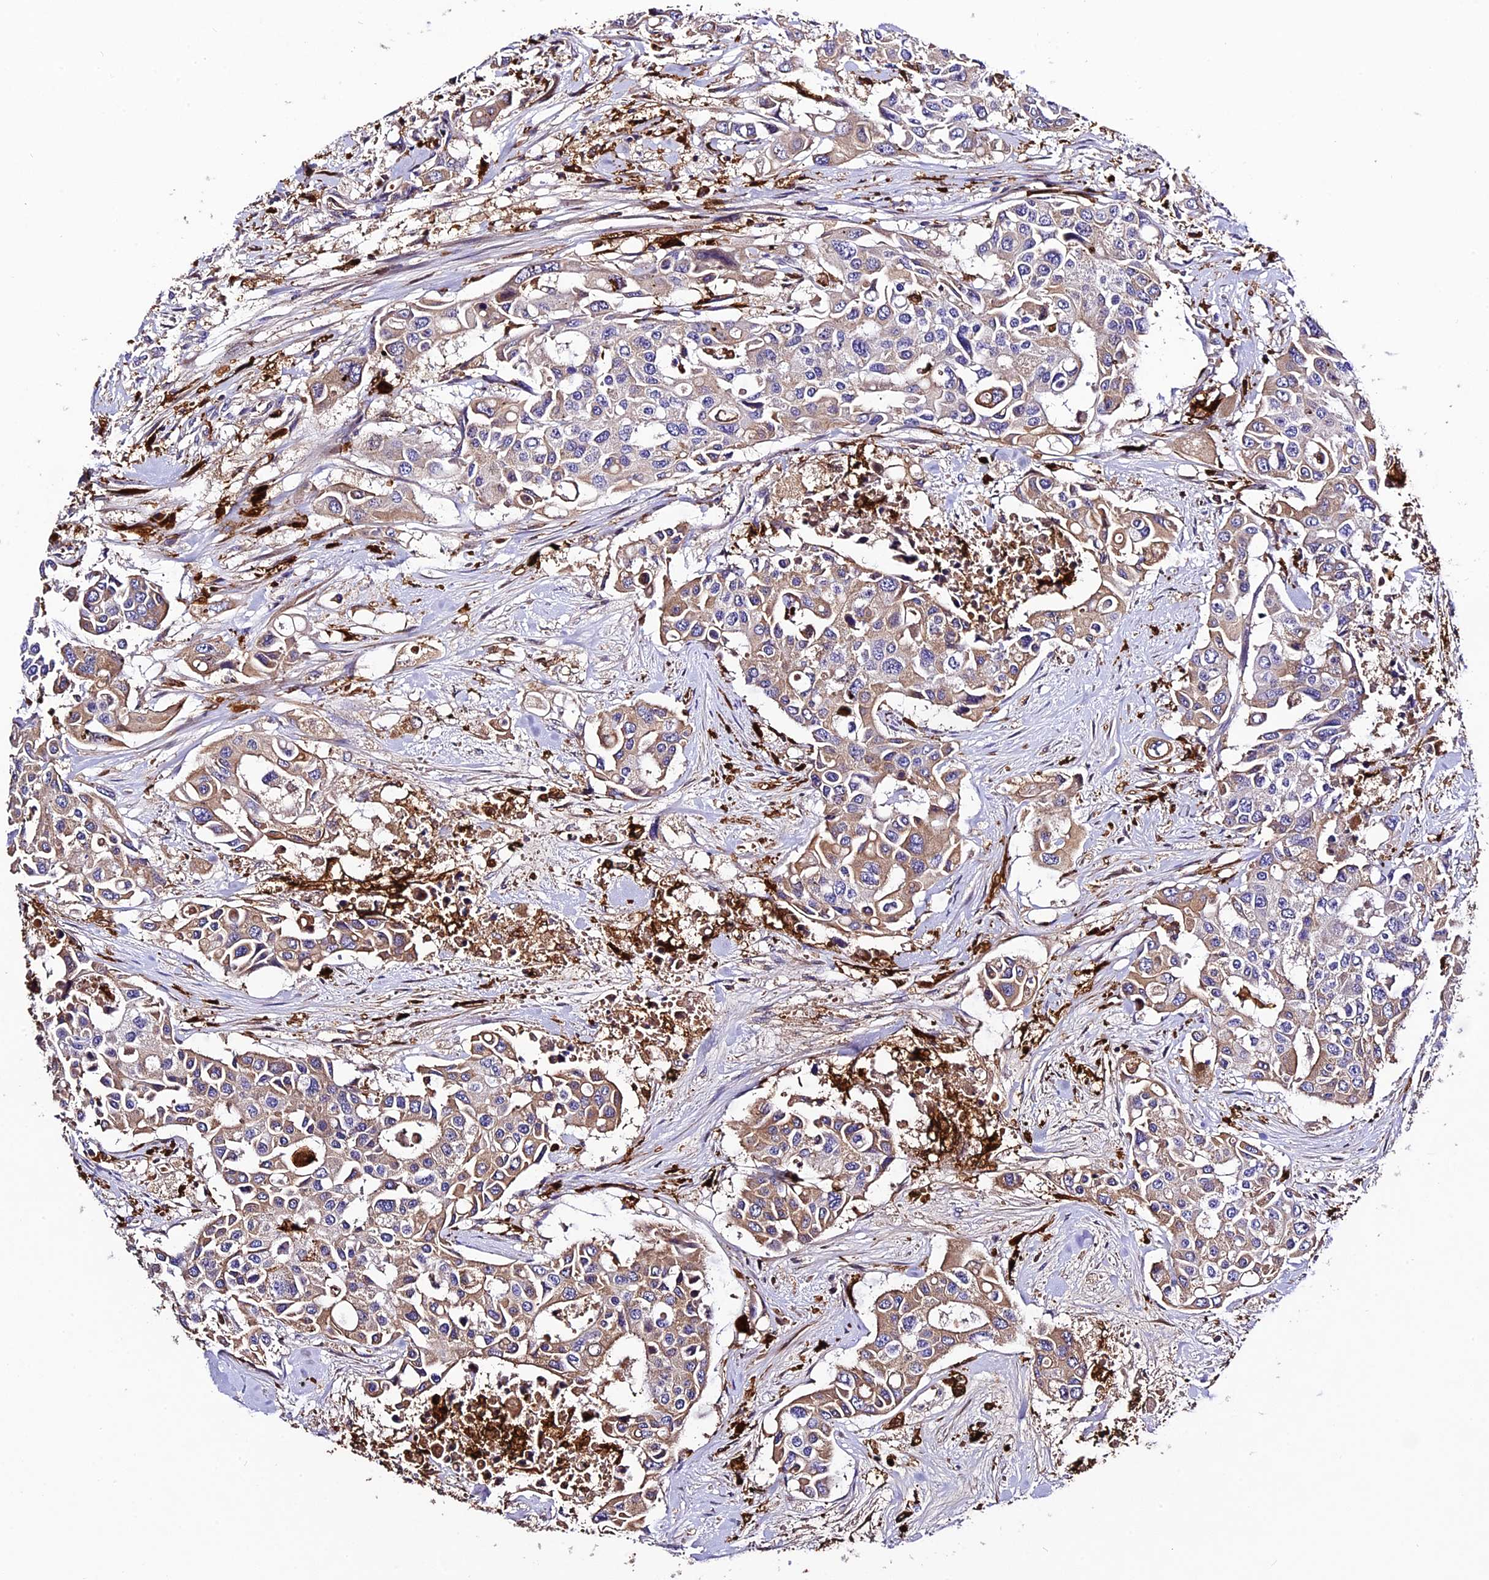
{"staining": {"intensity": "weak", "quantity": ">75%", "location": "cytoplasmic/membranous"}, "tissue": "colorectal cancer", "cell_type": "Tumor cells", "image_type": "cancer", "snomed": [{"axis": "morphology", "description": "Adenocarcinoma, NOS"}, {"axis": "topography", "description": "Colon"}], "caption": "A micrograph showing weak cytoplasmic/membranous staining in approximately >75% of tumor cells in colorectal adenocarcinoma, as visualized by brown immunohistochemical staining.", "gene": "CILP2", "patient": {"sex": "male", "age": 77}}